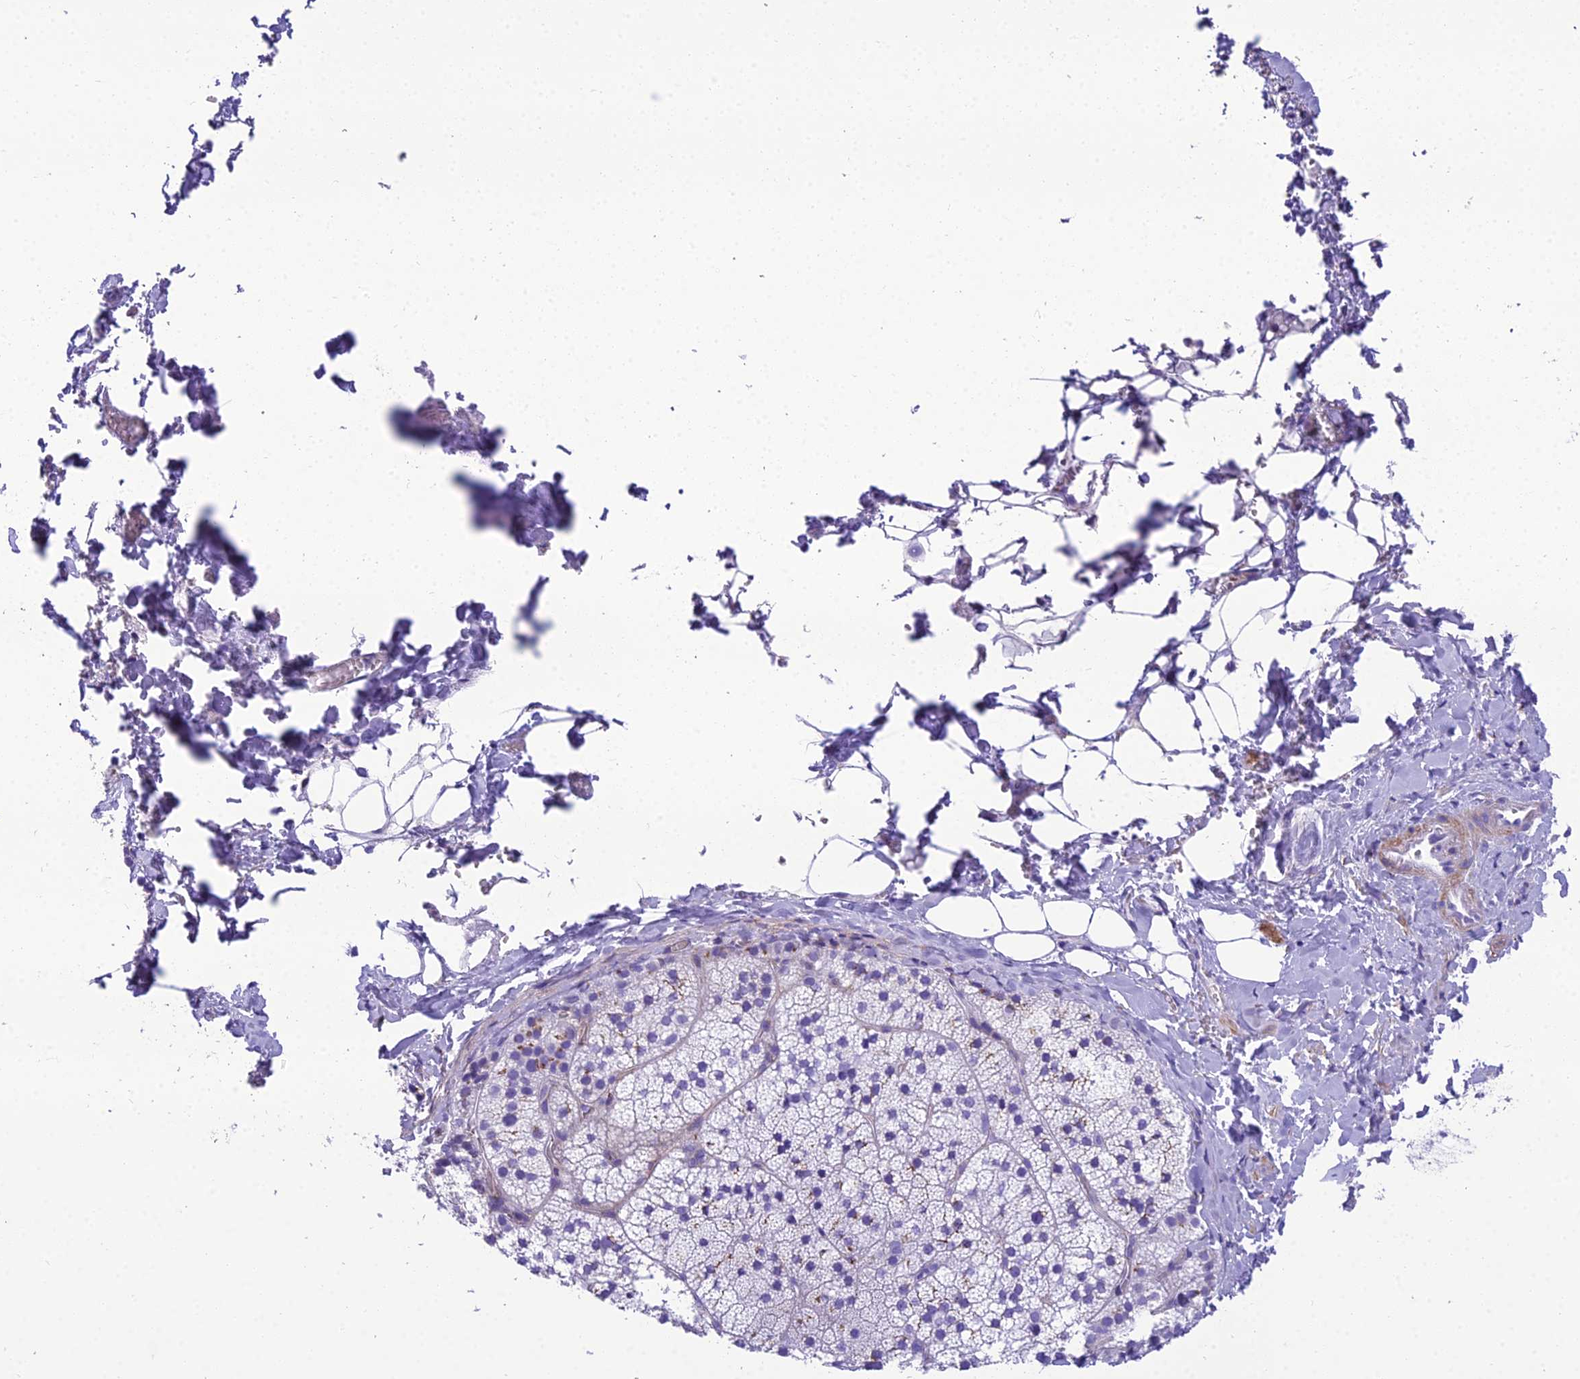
{"staining": {"intensity": "negative", "quantity": "none", "location": "none"}, "tissue": "adrenal gland", "cell_type": "Glandular cells", "image_type": "normal", "snomed": [{"axis": "morphology", "description": "Normal tissue, NOS"}, {"axis": "topography", "description": "Adrenal gland"}], "caption": "A micrograph of adrenal gland stained for a protein reveals no brown staining in glandular cells.", "gene": "GFRA1", "patient": {"sex": "female", "age": 44}}